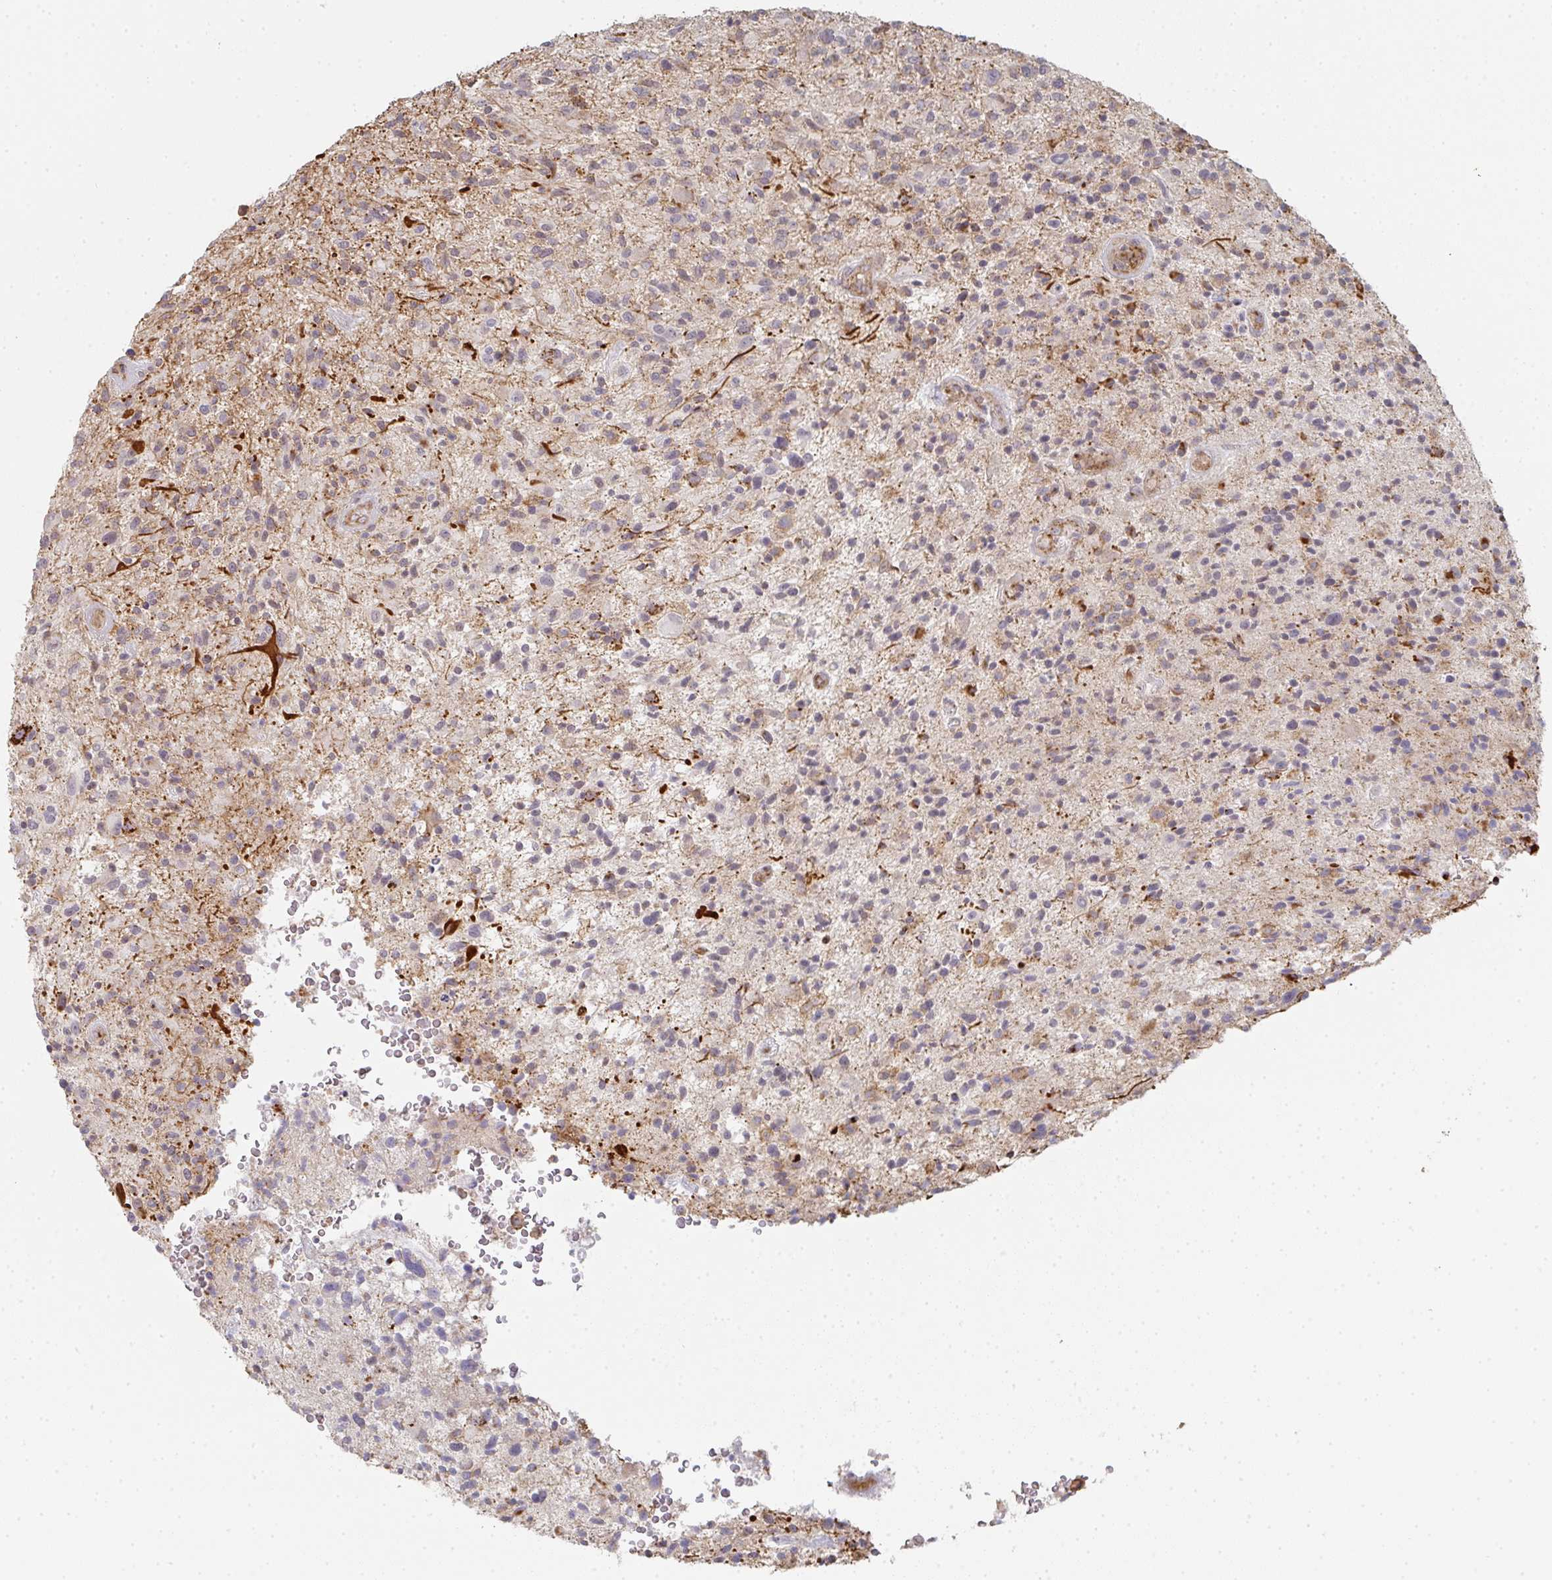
{"staining": {"intensity": "moderate", "quantity": "<25%", "location": "cytoplasmic/membranous"}, "tissue": "glioma", "cell_type": "Tumor cells", "image_type": "cancer", "snomed": [{"axis": "morphology", "description": "Glioma, malignant, High grade"}, {"axis": "topography", "description": "Brain"}], "caption": "This is a histology image of immunohistochemistry (IHC) staining of glioma, which shows moderate expression in the cytoplasmic/membranous of tumor cells.", "gene": "ZNF526", "patient": {"sex": "male", "age": 47}}